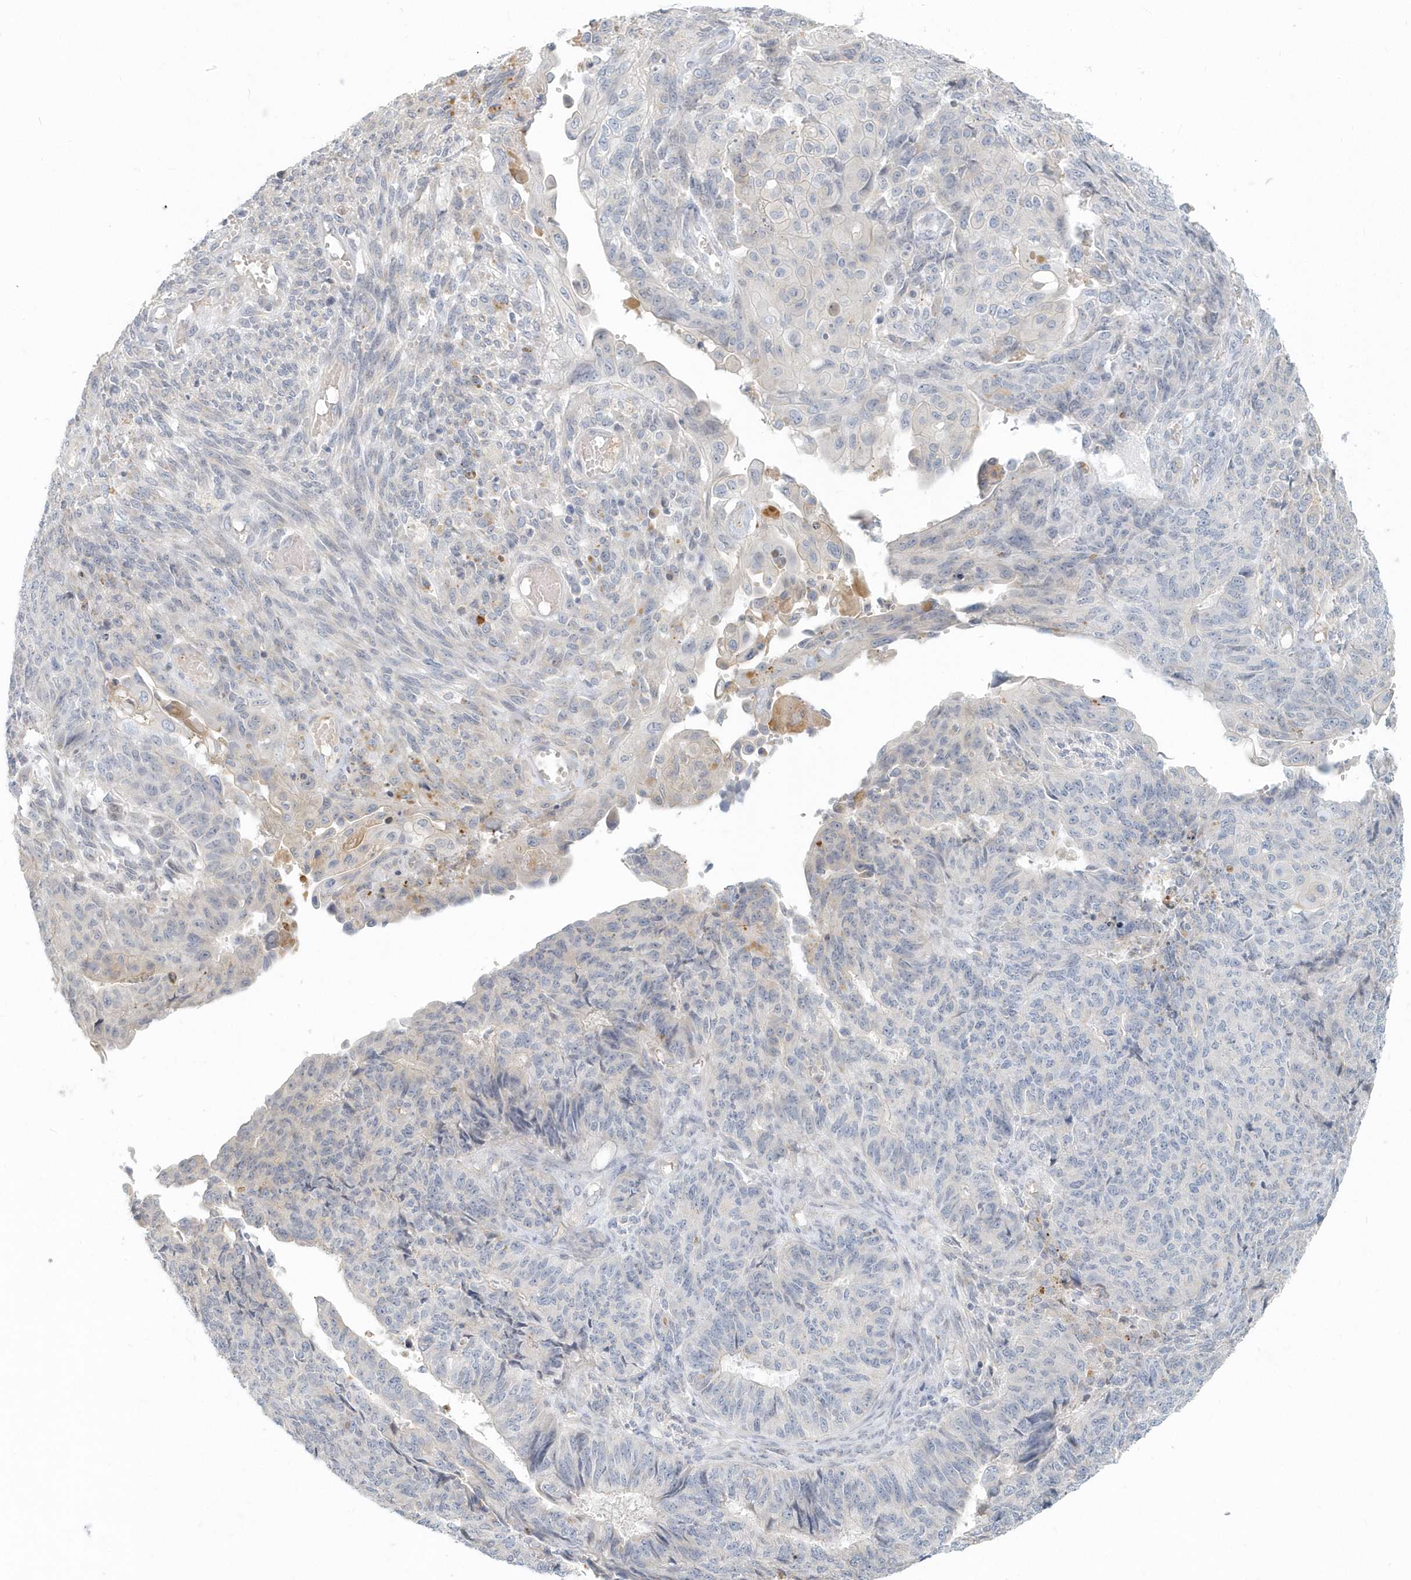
{"staining": {"intensity": "negative", "quantity": "none", "location": "none"}, "tissue": "endometrial cancer", "cell_type": "Tumor cells", "image_type": "cancer", "snomed": [{"axis": "morphology", "description": "Adenocarcinoma, NOS"}, {"axis": "topography", "description": "Endometrium"}], "caption": "Photomicrograph shows no protein expression in tumor cells of endometrial adenocarcinoma tissue. The staining is performed using DAB (3,3'-diaminobenzidine) brown chromogen with nuclei counter-stained in using hematoxylin.", "gene": "NAPB", "patient": {"sex": "female", "age": 32}}